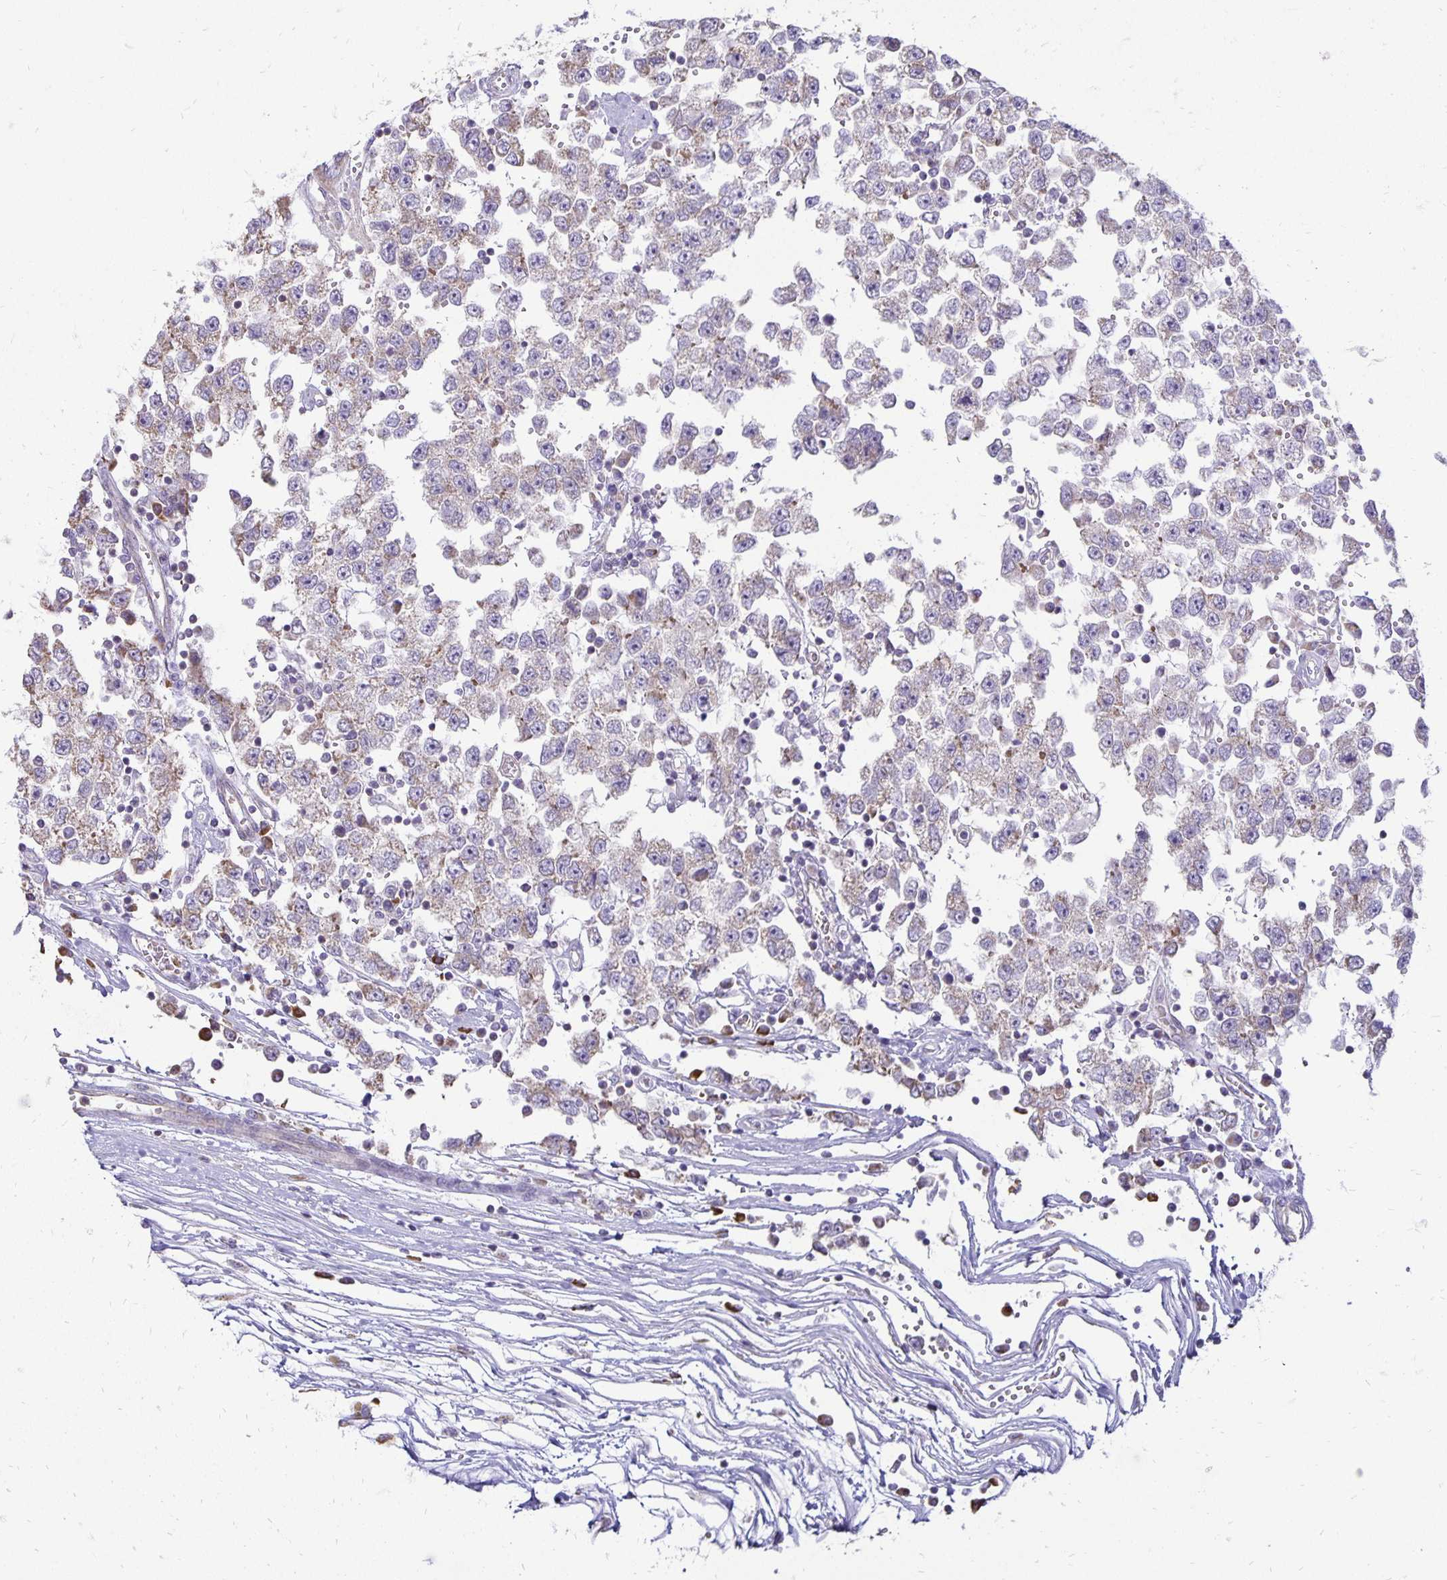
{"staining": {"intensity": "weak", "quantity": "25%-75%", "location": "cytoplasmic/membranous"}, "tissue": "testis cancer", "cell_type": "Tumor cells", "image_type": "cancer", "snomed": [{"axis": "morphology", "description": "Seminoma, NOS"}, {"axis": "topography", "description": "Testis"}], "caption": "A brown stain labels weak cytoplasmic/membranous staining of a protein in human seminoma (testis) tumor cells.", "gene": "FN3K", "patient": {"sex": "male", "age": 34}}